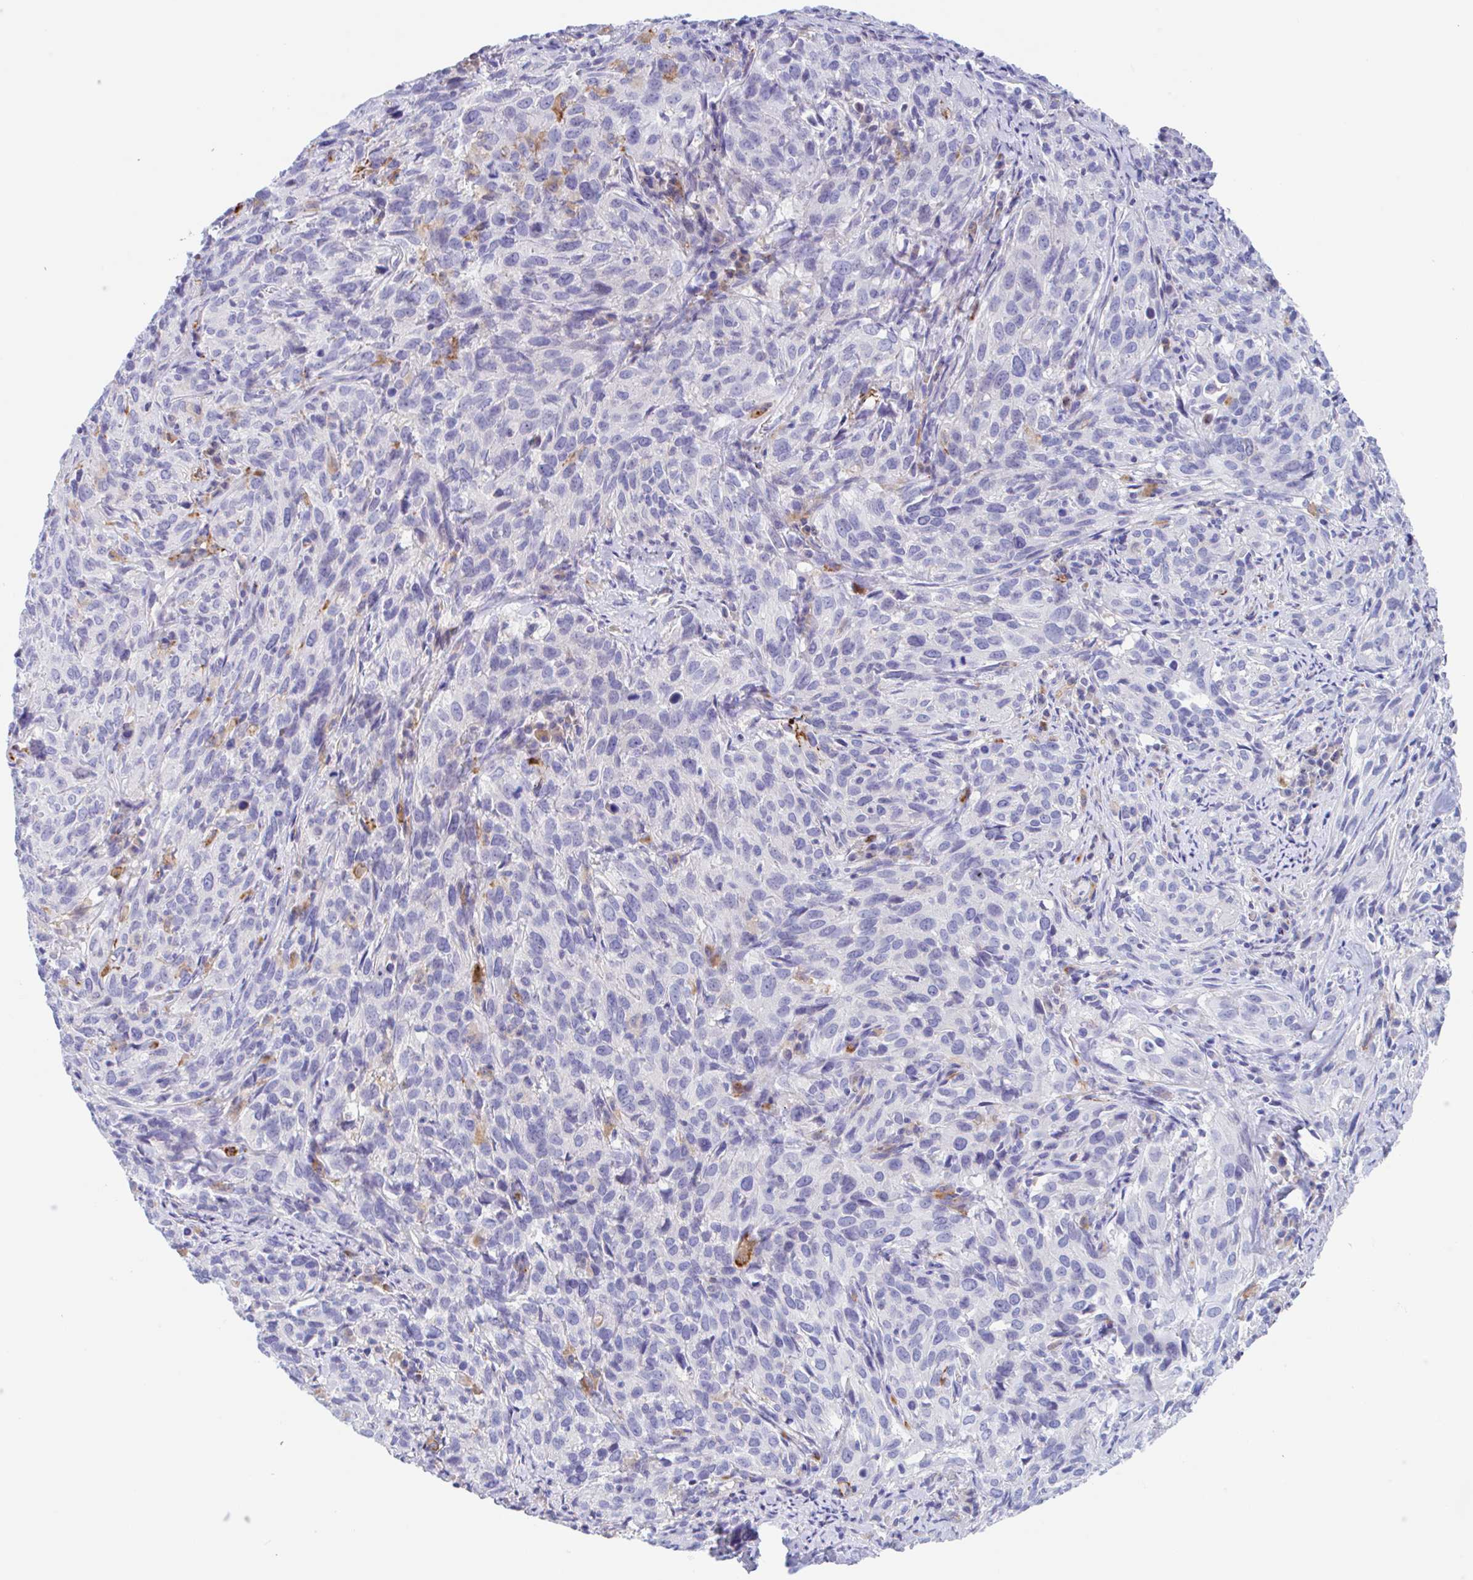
{"staining": {"intensity": "negative", "quantity": "none", "location": "none"}, "tissue": "cervical cancer", "cell_type": "Tumor cells", "image_type": "cancer", "snomed": [{"axis": "morphology", "description": "Squamous cell carcinoma, NOS"}, {"axis": "topography", "description": "Cervix"}], "caption": "Immunohistochemistry histopathology image of neoplastic tissue: human squamous cell carcinoma (cervical) stained with DAB displays no significant protein expression in tumor cells.", "gene": "ANKRD9", "patient": {"sex": "female", "age": 51}}